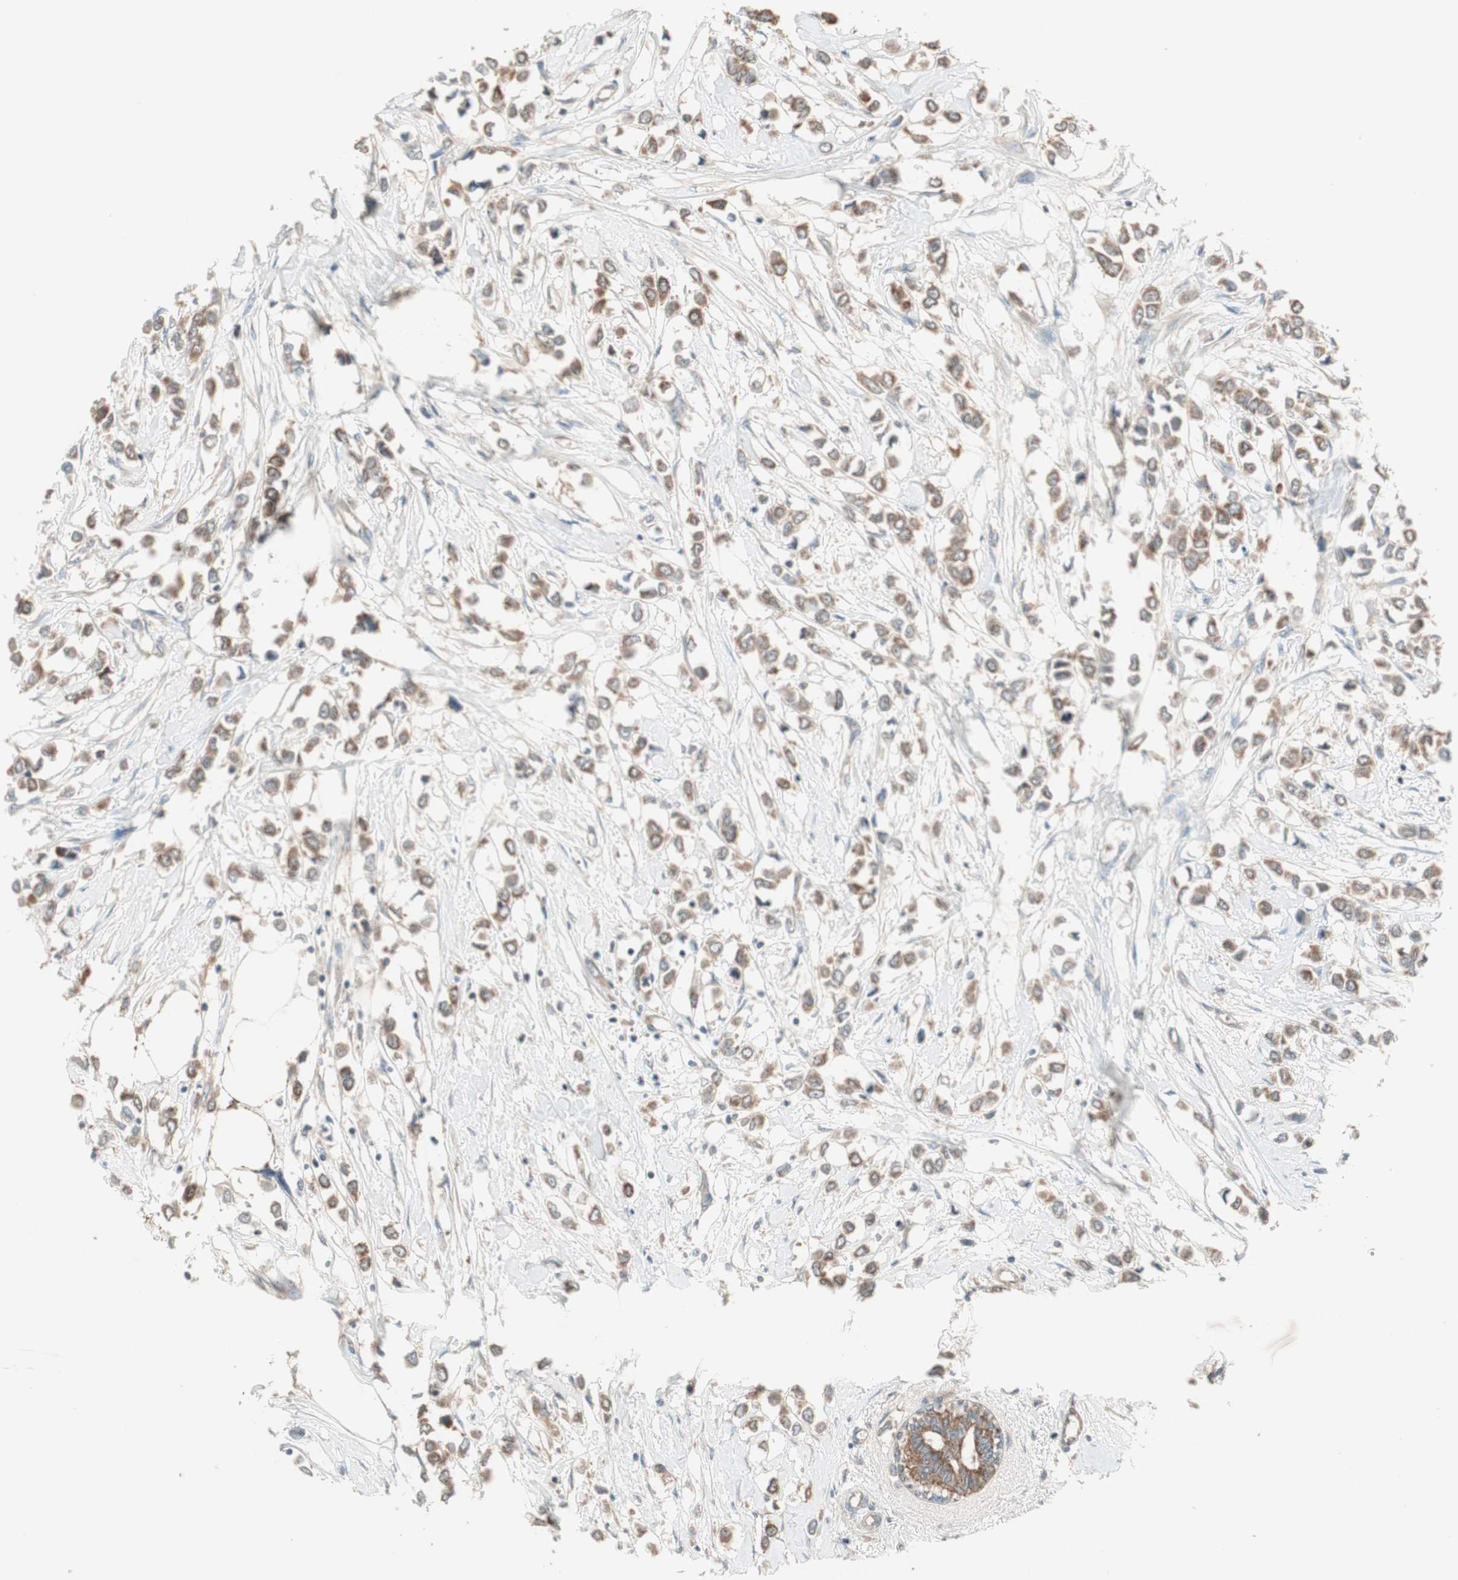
{"staining": {"intensity": "moderate", "quantity": ">75%", "location": "cytoplasmic/membranous"}, "tissue": "breast cancer", "cell_type": "Tumor cells", "image_type": "cancer", "snomed": [{"axis": "morphology", "description": "Lobular carcinoma"}, {"axis": "topography", "description": "Breast"}], "caption": "Brown immunohistochemical staining in human lobular carcinoma (breast) demonstrates moderate cytoplasmic/membranous positivity in about >75% of tumor cells.", "gene": "CC2D1A", "patient": {"sex": "female", "age": 51}}